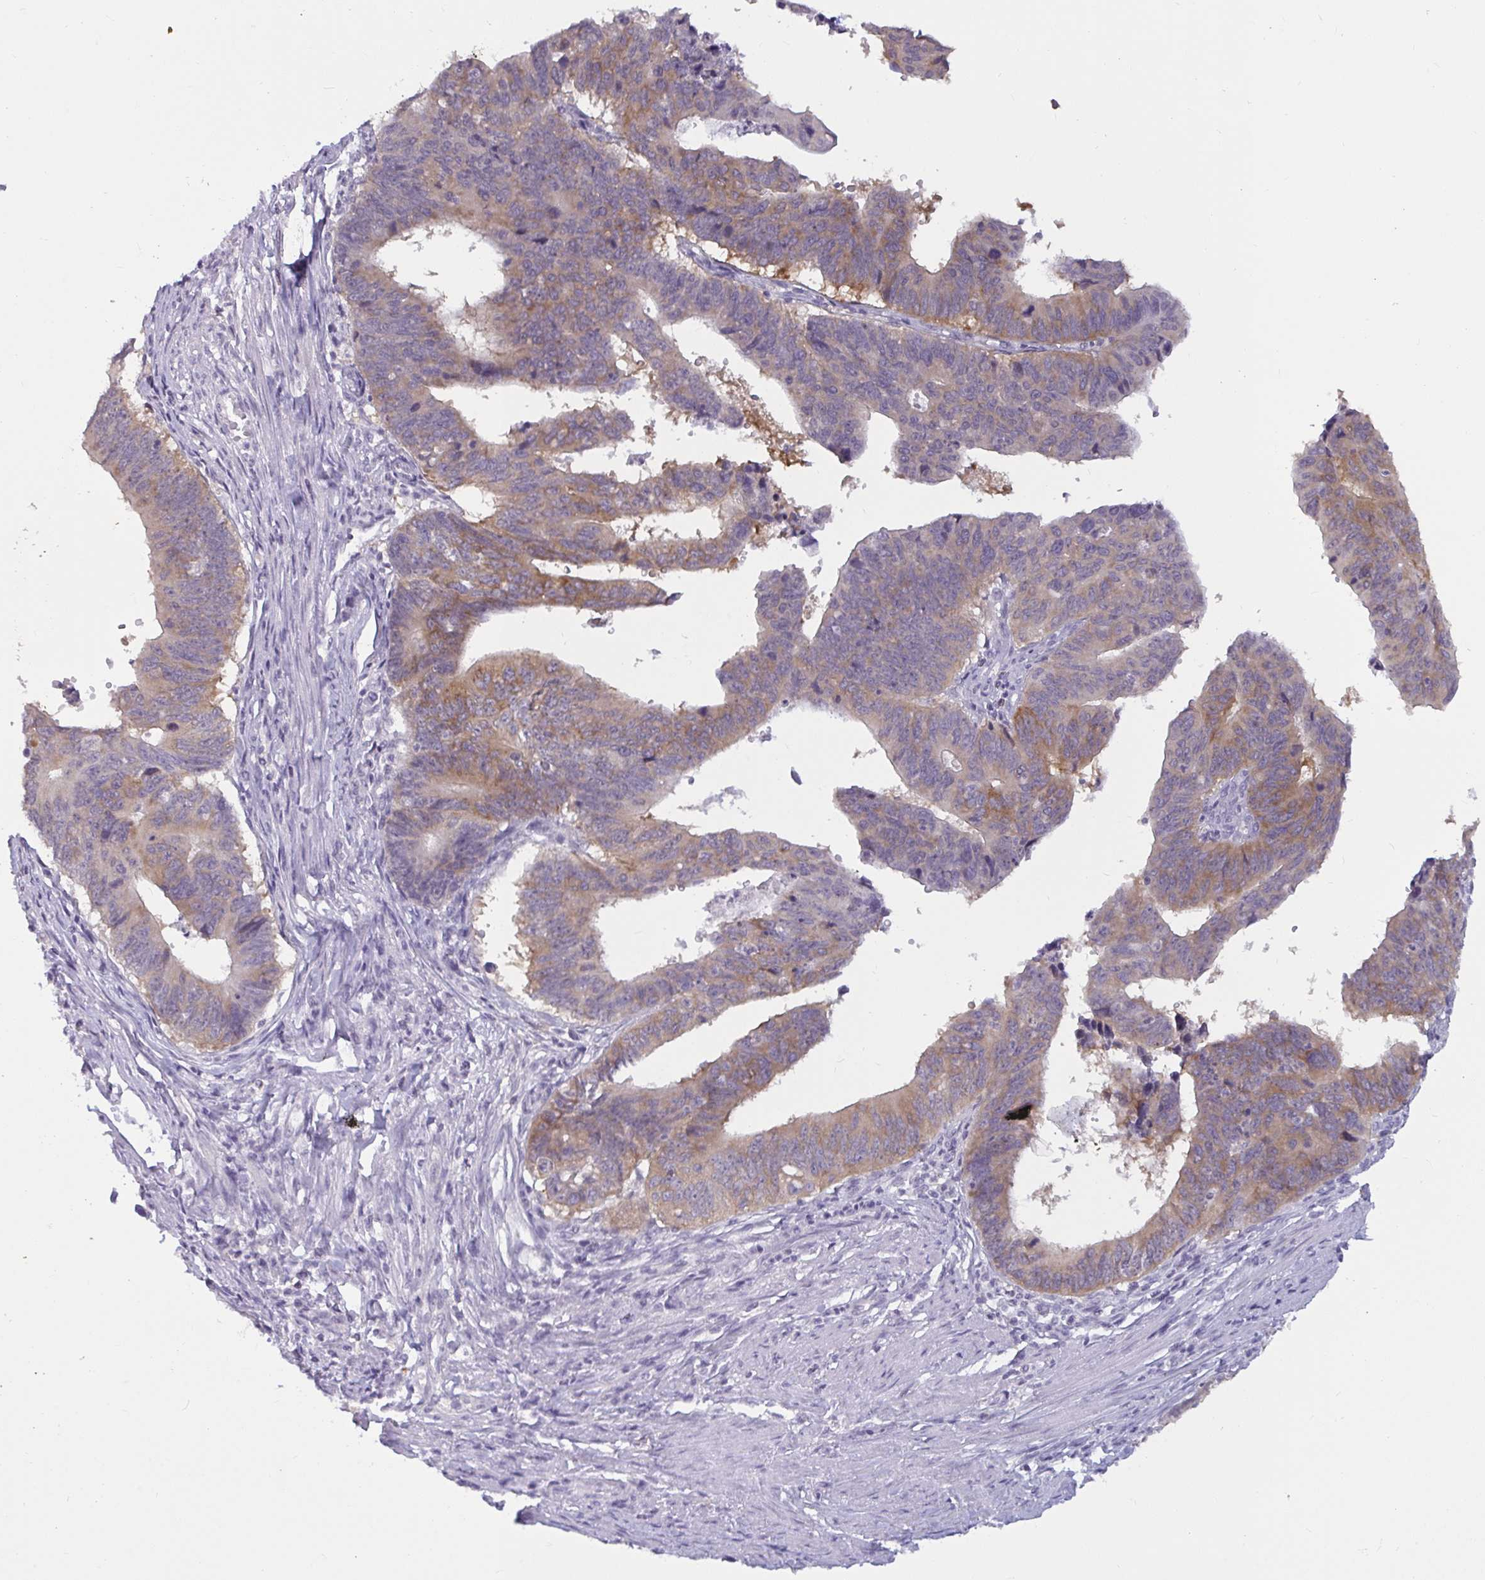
{"staining": {"intensity": "weak", "quantity": ">75%", "location": "cytoplasmic/membranous"}, "tissue": "stomach cancer", "cell_type": "Tumor cells", "image_type": "cancer", "snomed": [{"axis": "morphology", "description": "Adenocarcinoma, NOS"}, {"axis": "topography", "description": "Stomach"}], "caption": "A brown stain highlights weak cytoplasmic/membranous positivity of a protein in human stomach cancer (adenocarcinoma) tumor cells.", "gene": "TBC1D4", "patient": {"sex": "male", "age": 59}}